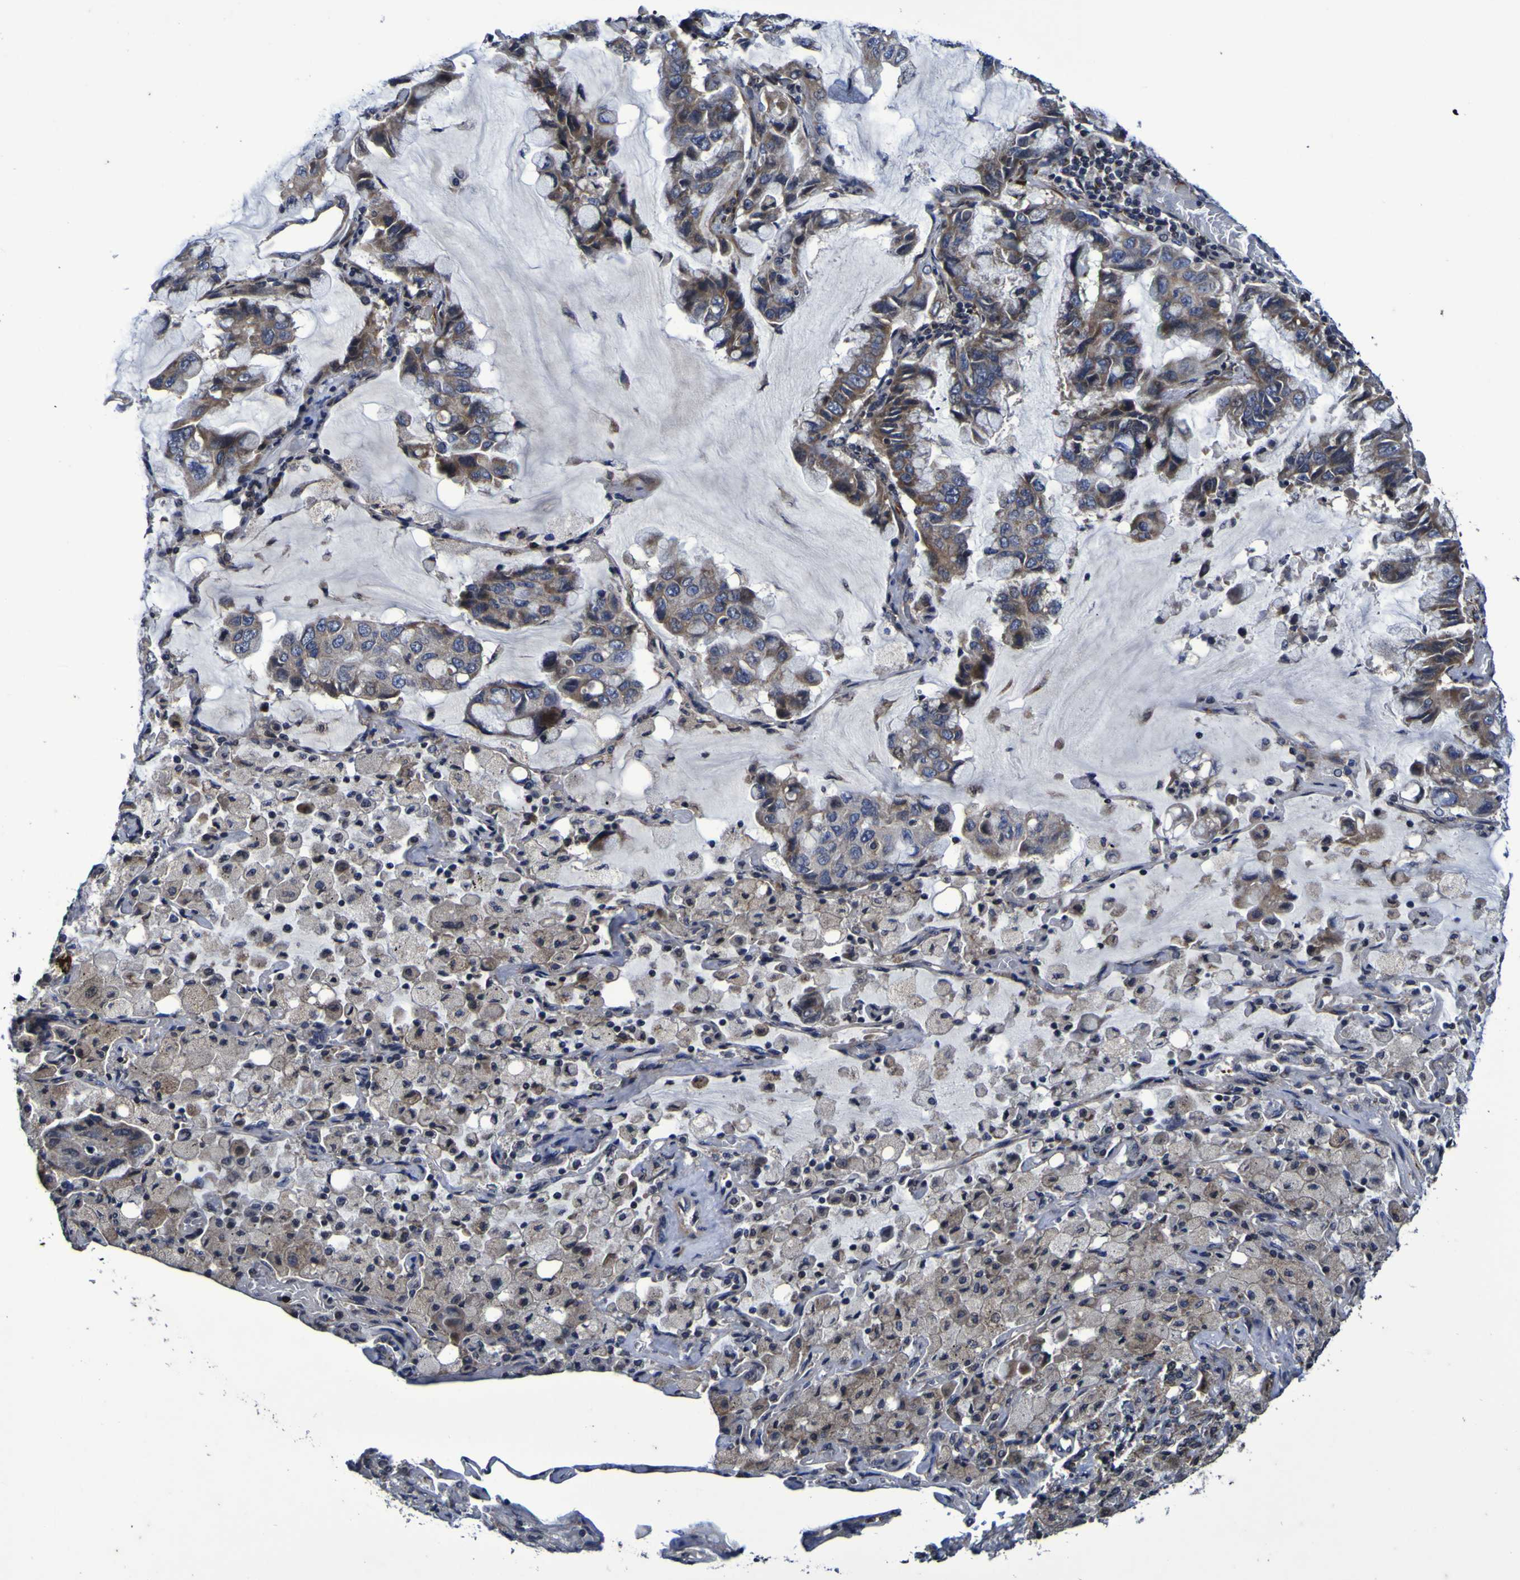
{"staining": {"intensity": "moderate", "quantity": "25%-75%", "location": "cytoplasmic/membranous"}, "tissue": "lung cancer", "cell_type": "Tumor cells", "image_type": "cancer", "snomed": [{"axis": "morphology", "description": "Adenocarcinoma, NOS"}, {"axis": "topography", "description": "Lung"}], "caption": "DAB immunohistochemical staining of adenocarcinoma (lung) demonstrates moderate cytoplasmic/membranous protein expression in about 25%-75% of tumor cells.", "gene": "P3H1", "patient": {"sex": "male", "age": 64}}